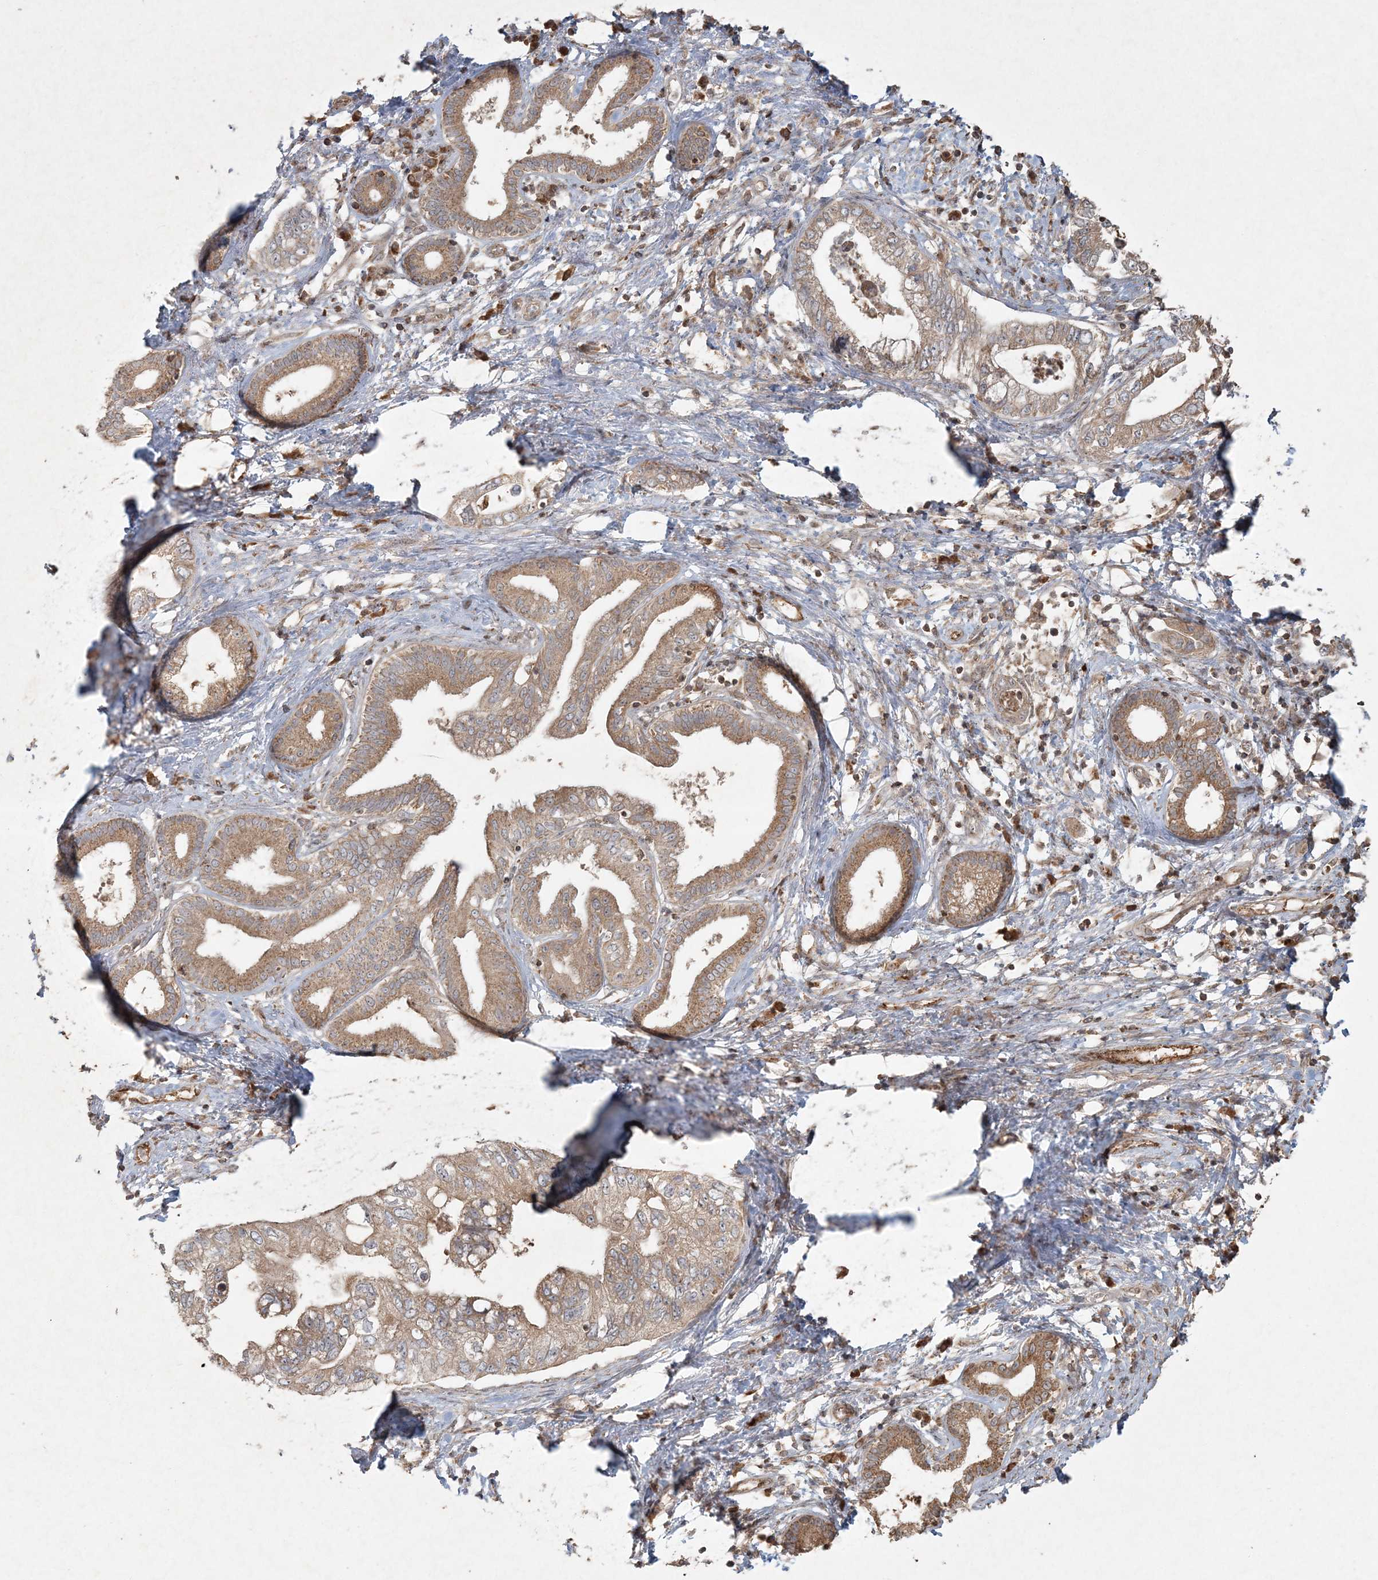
{"staining": {"intensity": "moderate", "quantity": ">75%", "location": "cytoplasmic/membranous"}, "tissue": "pancreatic cancer", "cell_type": "Tumor cells", "image_type": "cancer", "snomed": [{"axis": "morphology", "description": "Adenocarcinoma, NOS"}, {"axis": "topography", "description": "Pancreas"}], "caption": "This is a micrograph of IHC staining of pancreatic adenocarcinoma, which shows moderate expression in the cytoplasmic/membranous of tumor cells.", "gene": "ANAPC16", "patient": {"sex": "female", "age": 73}}